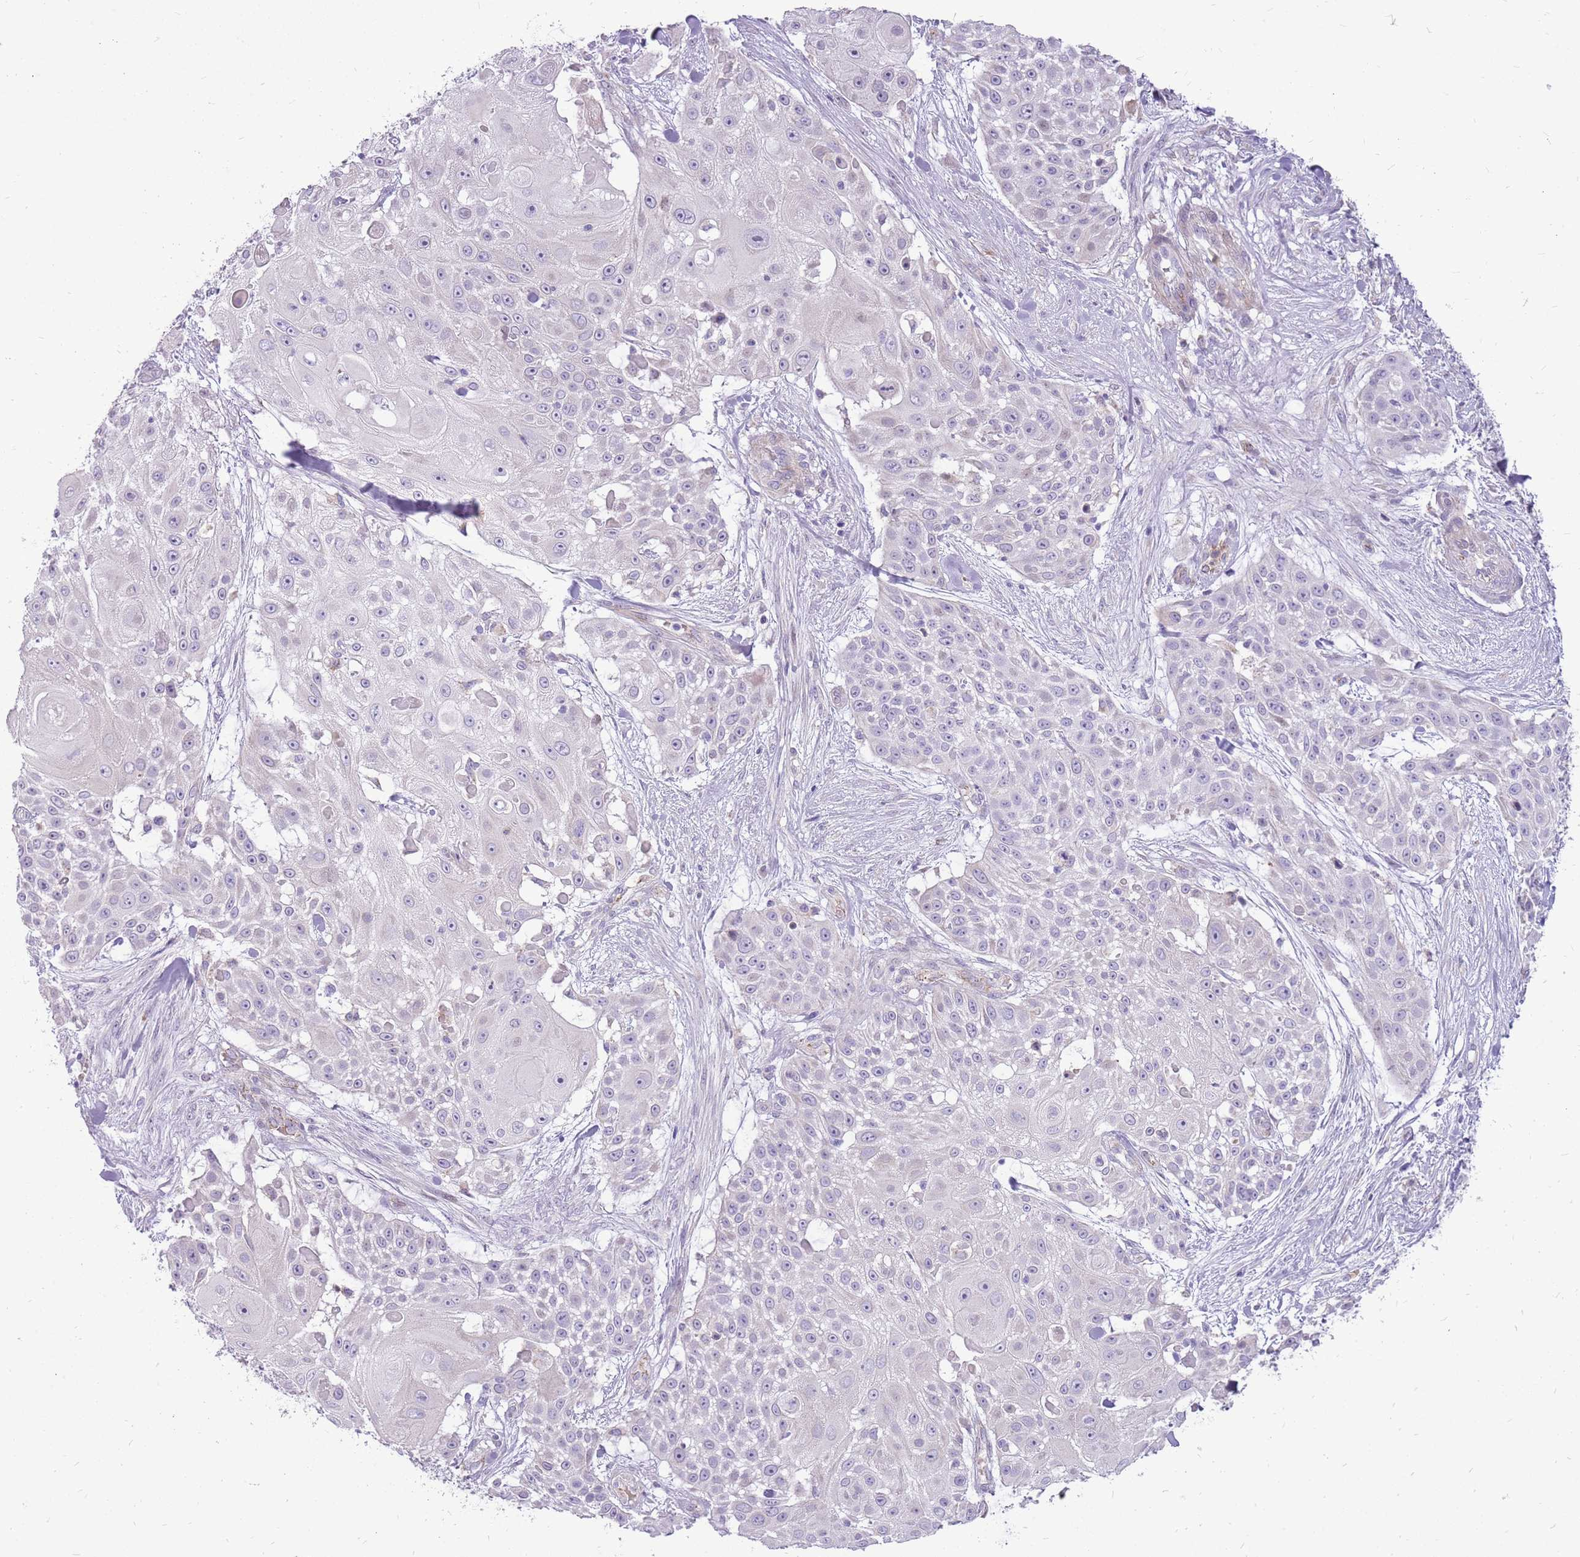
{"staining": {"intensity": "negative", "quantity": "none", "location": "none"}, "tissue": "skin cancer", "cell_type": "Tumor cells", "image_type": "cancer", "snomed": [{"axis": "morphology", "description": "Squamous cell carcinoma, NOS"}, {"axis": "topography", "description": "Skin"}], "caption": "Skin cancer (squamous cell carcinoma) was stained to show a protein in brown. There is no significant positivity in tumor cells. (DAB IHC with hematoxylin counter stain).", "gene": "PCNX1", "patient": {"sex": "female", "age": 86}}